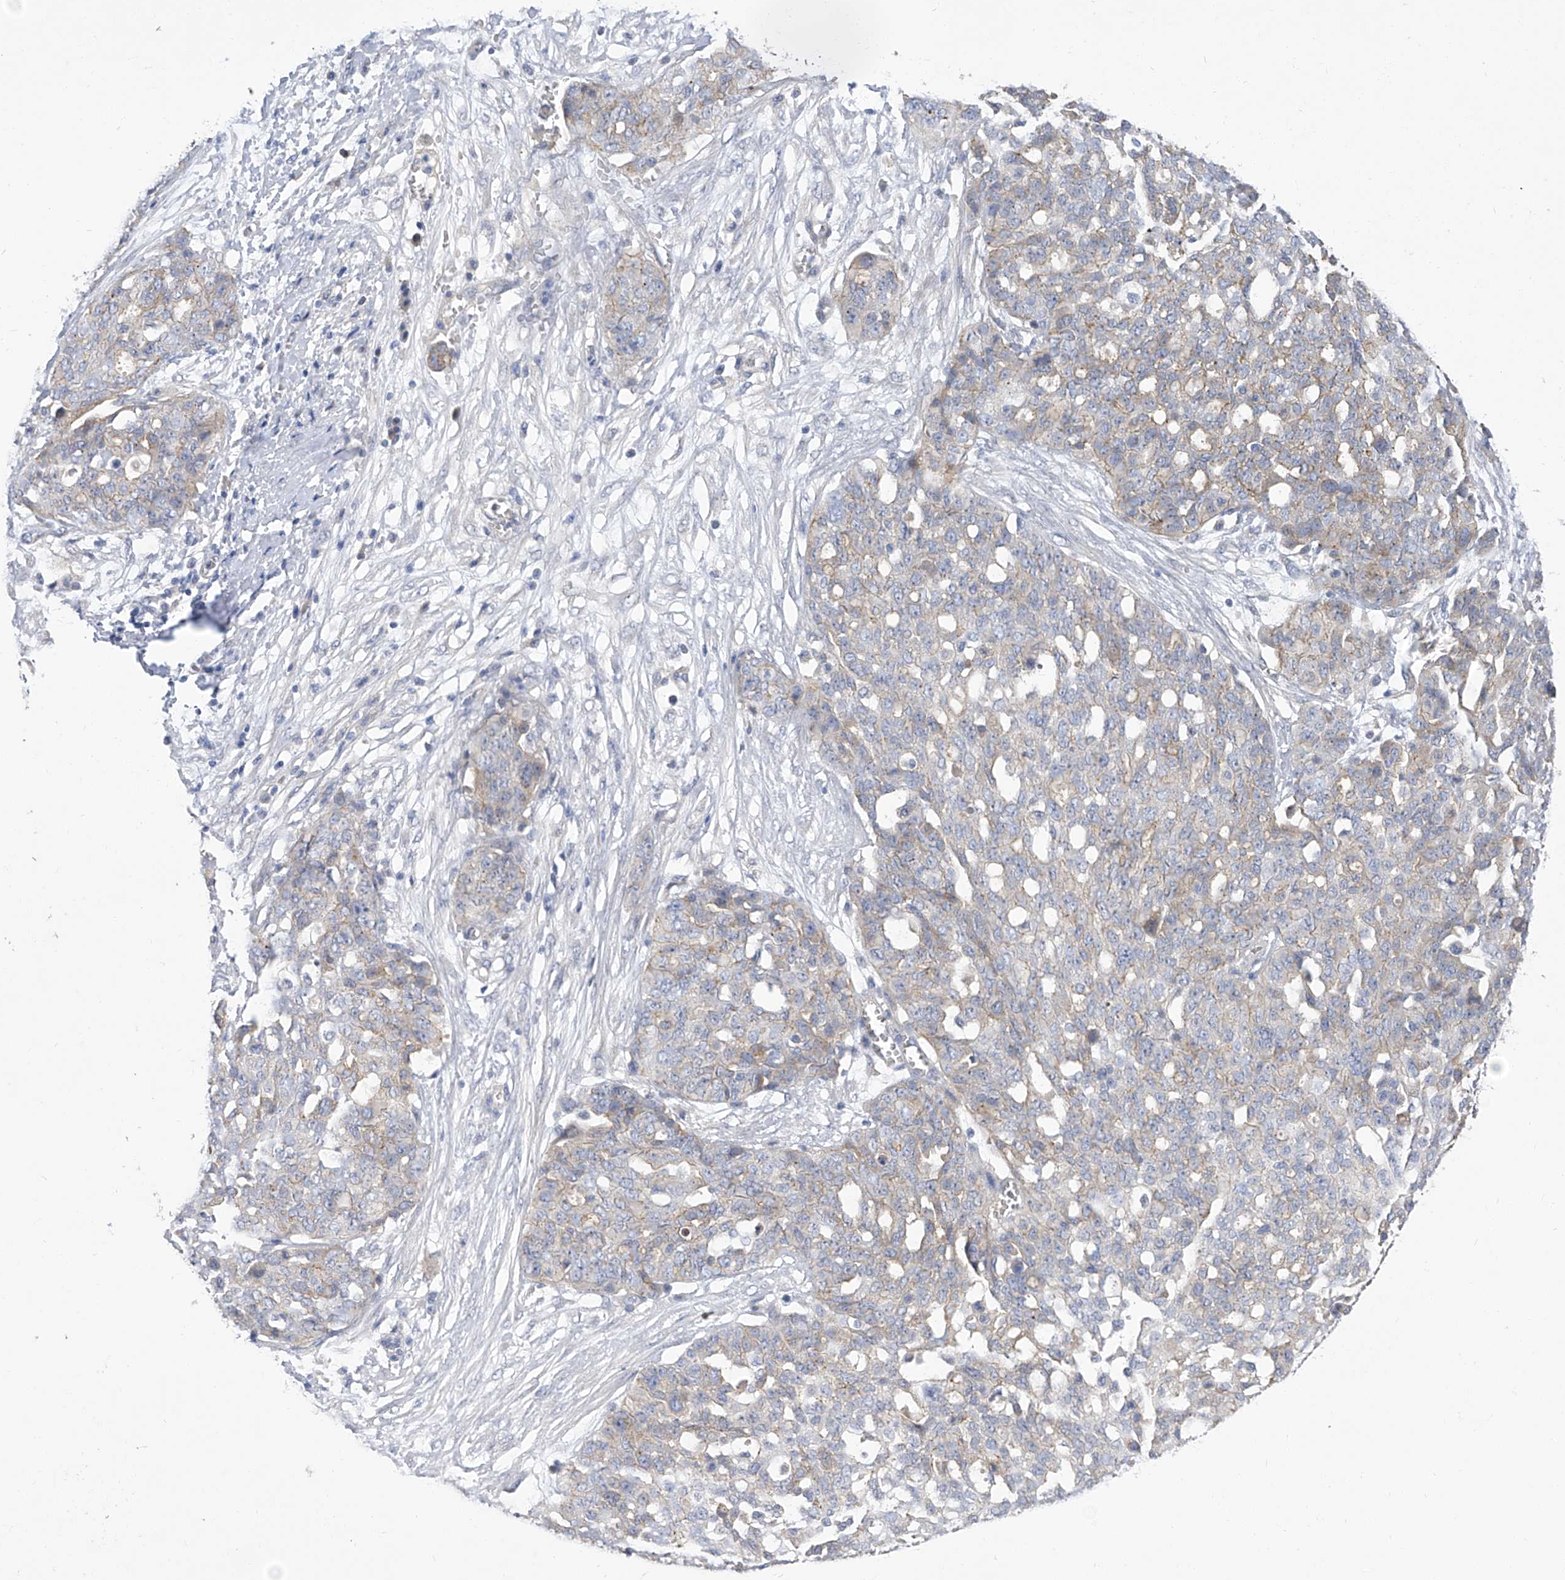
{"staining": {"intensity": "weak", "quantity": "<25%", "location": "cytoplasmic/membranous"}, "tissue": "ovarian cancer", "cell_type": "Tumor cells", "image_type": "cancer", "snomed": [{"axis": "morphology", "description": "Cystadenocarcinoma, serous, NOS"}, {"axis": "topography", "description": "Soft tissue"}, {"axis": "topography", "description": "Ovary"}], "caption": "High power microscopy histopathology image of an immunohistochemistry (IHC) micrograph of ovarian cancer (serous cystadenocarcinoma), revealing no significant positivity in tumor cells.", "gene": "PARD3", "patient": {"sex": "female", "age": 57}}